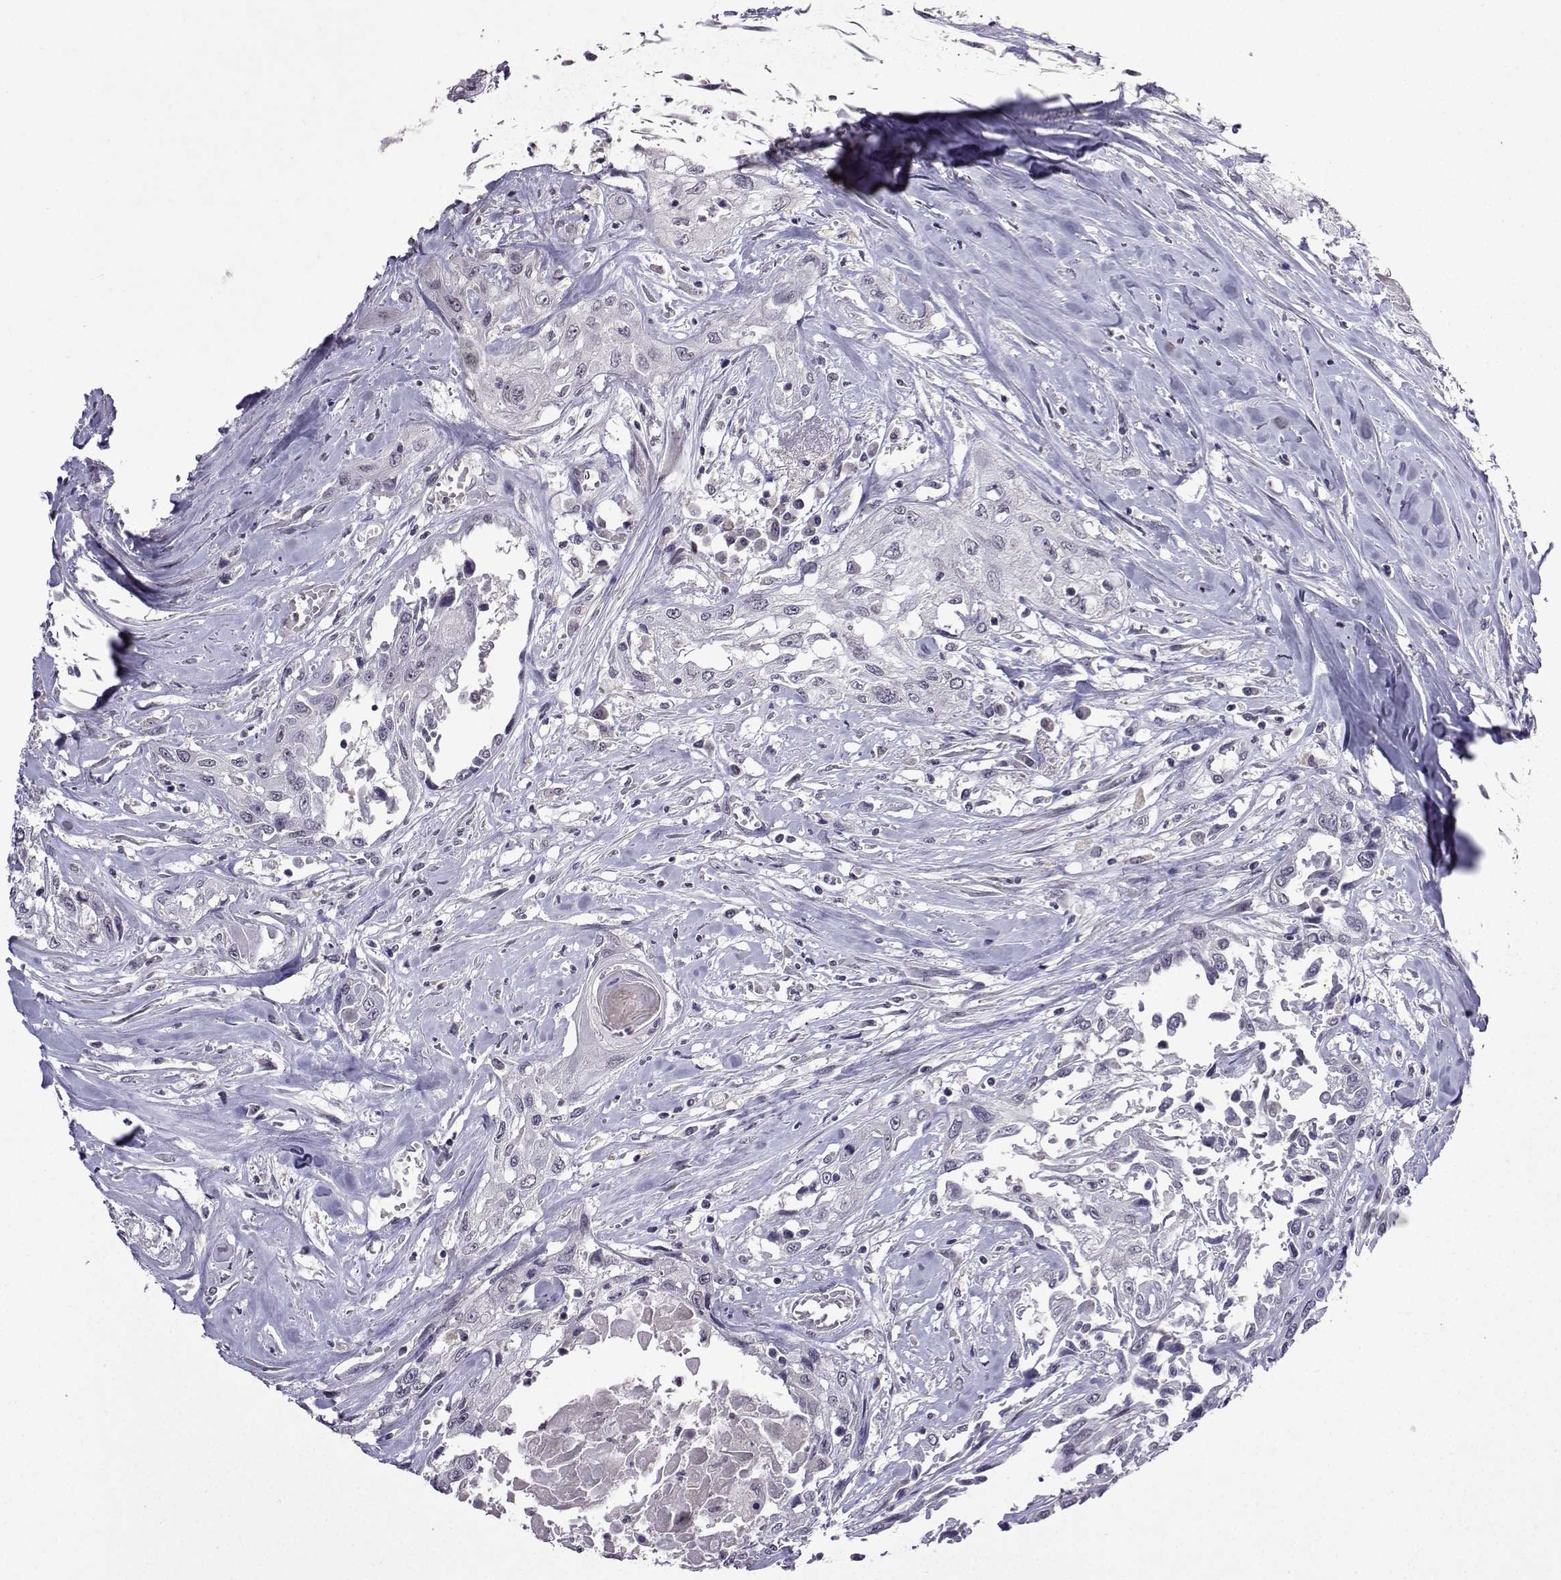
{"staining": {"intensity": "negative", "quantity": "none", "location": "none"}, "tissue": "head and neck cancer", "cell_type": "Tumor cells", "image_type": "cancer", "snomed": [{"axis": "morphology", "description": "Normal tissue, NOS"}, {"axis": "morphology", "description": "Squamous cell carcinoma, NOS"}, {"axis": "topography", "description": "Oral tissue"}, {"axis": "topography", "description": "Peripheral nerve tissue"}, {"axis": "topography", "description": "Head-Neck"}], "caption": "IHC of human head and neck cancer shows no staining in tumor cells.", "gene": "CCL28", "patient": {"sex": "female", "age": 59}}